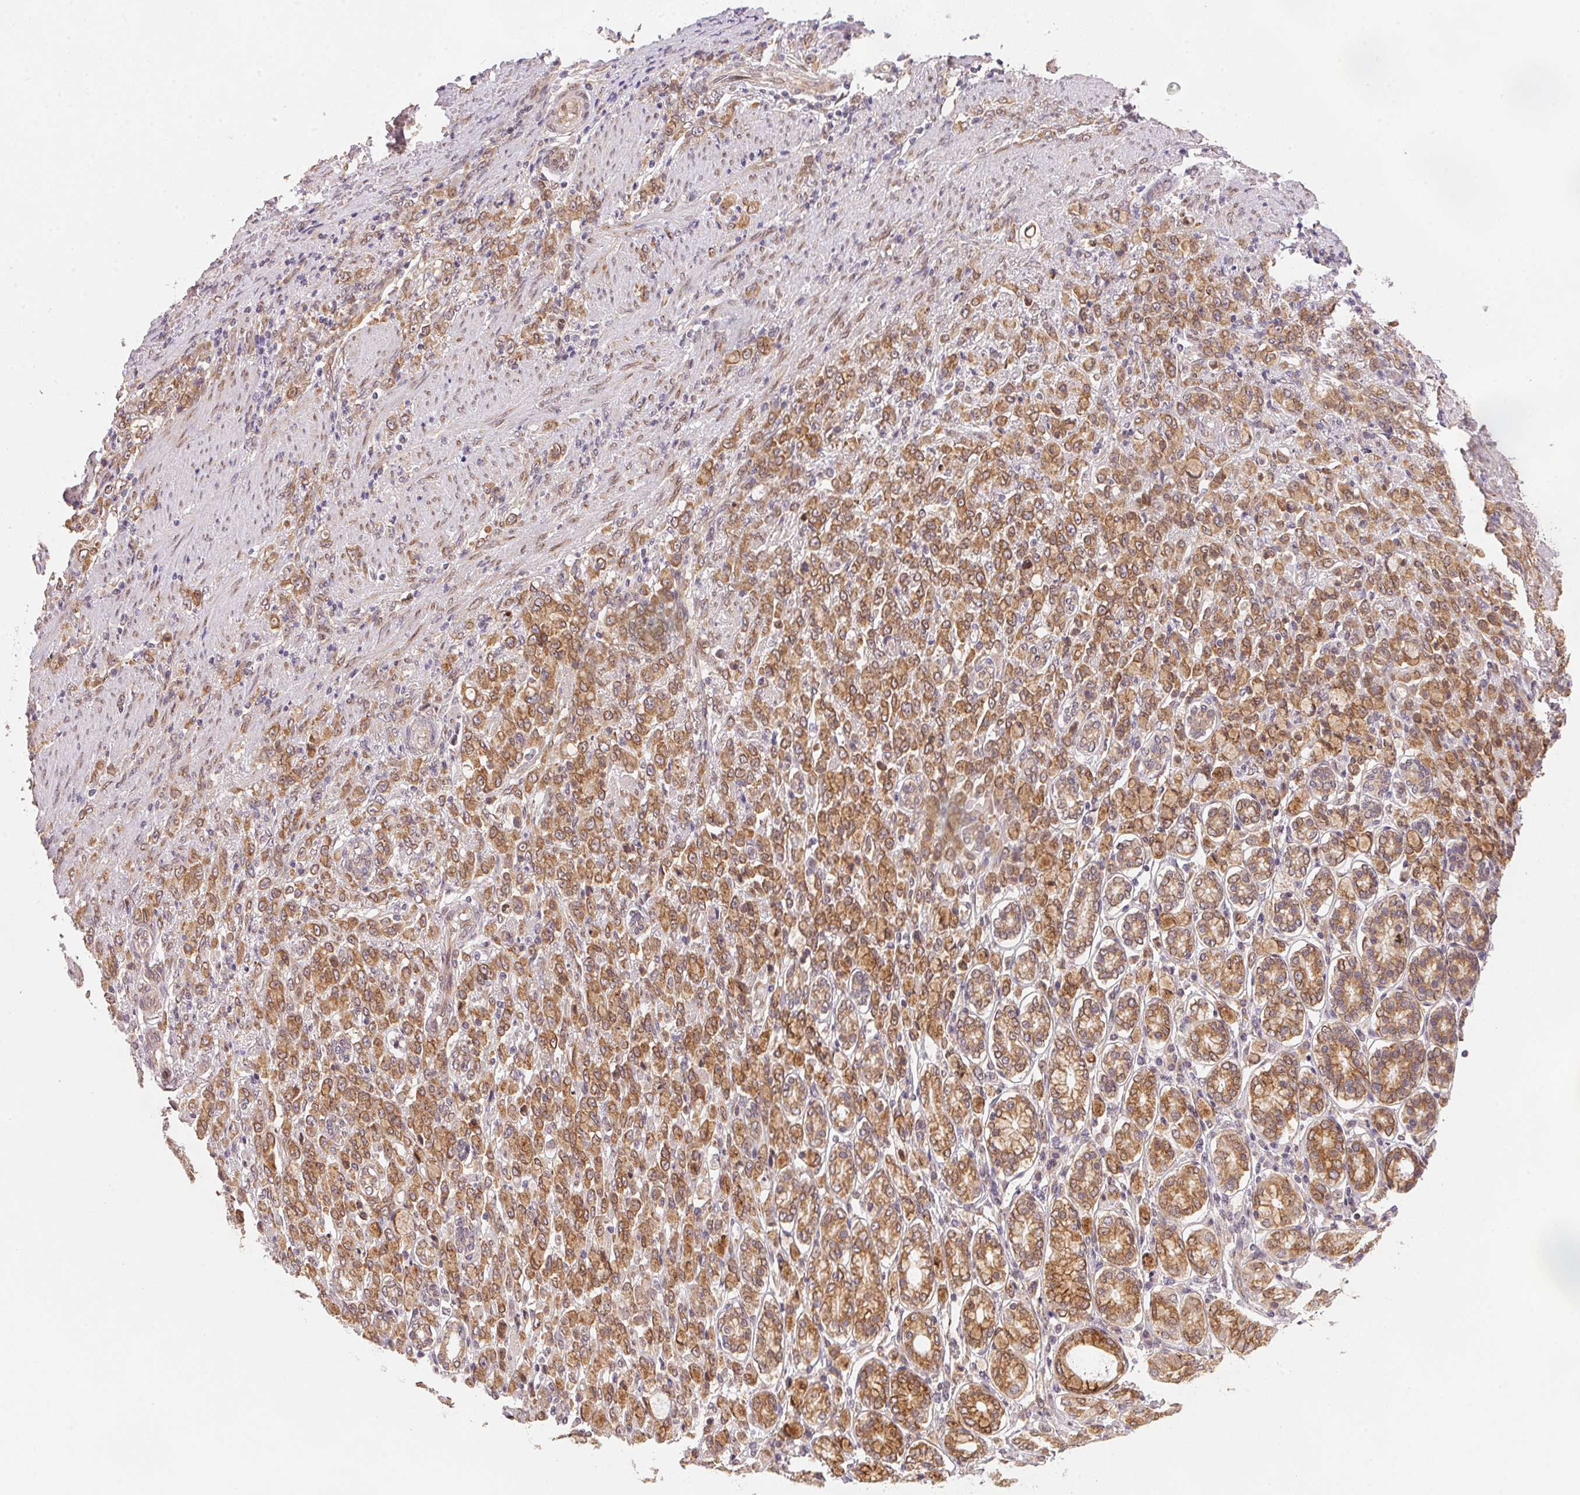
{"staining": {"intensity": "moderate", "quantity": ">75%", "location": "cytoplasmic/membranous"}, "tissue": "stomach cancer", "cell_type": "Tumor cells", "image_type": "cancer", "snomed": [{"axis": "morphology", "description": "Adenocarcinoma, NOS"}, {"axis": "topography", "description": "Stomach"}], "caption": "Immunohistochemistry (IHC) staining of stomach cancer, which reveals medium levels of moderate cytoplasmic/membranous positivity in about >75% of tumor cells indicating moderate cytoplasmic/membranous protein staining. The staining was performed using DAB (3,3'-diaminobenzidine) (brown) for protein detection and nuclei were counterstained in hematoxylin (blue).", "gene": "EI24", "patient": {"sex": "female", "age": 79}}